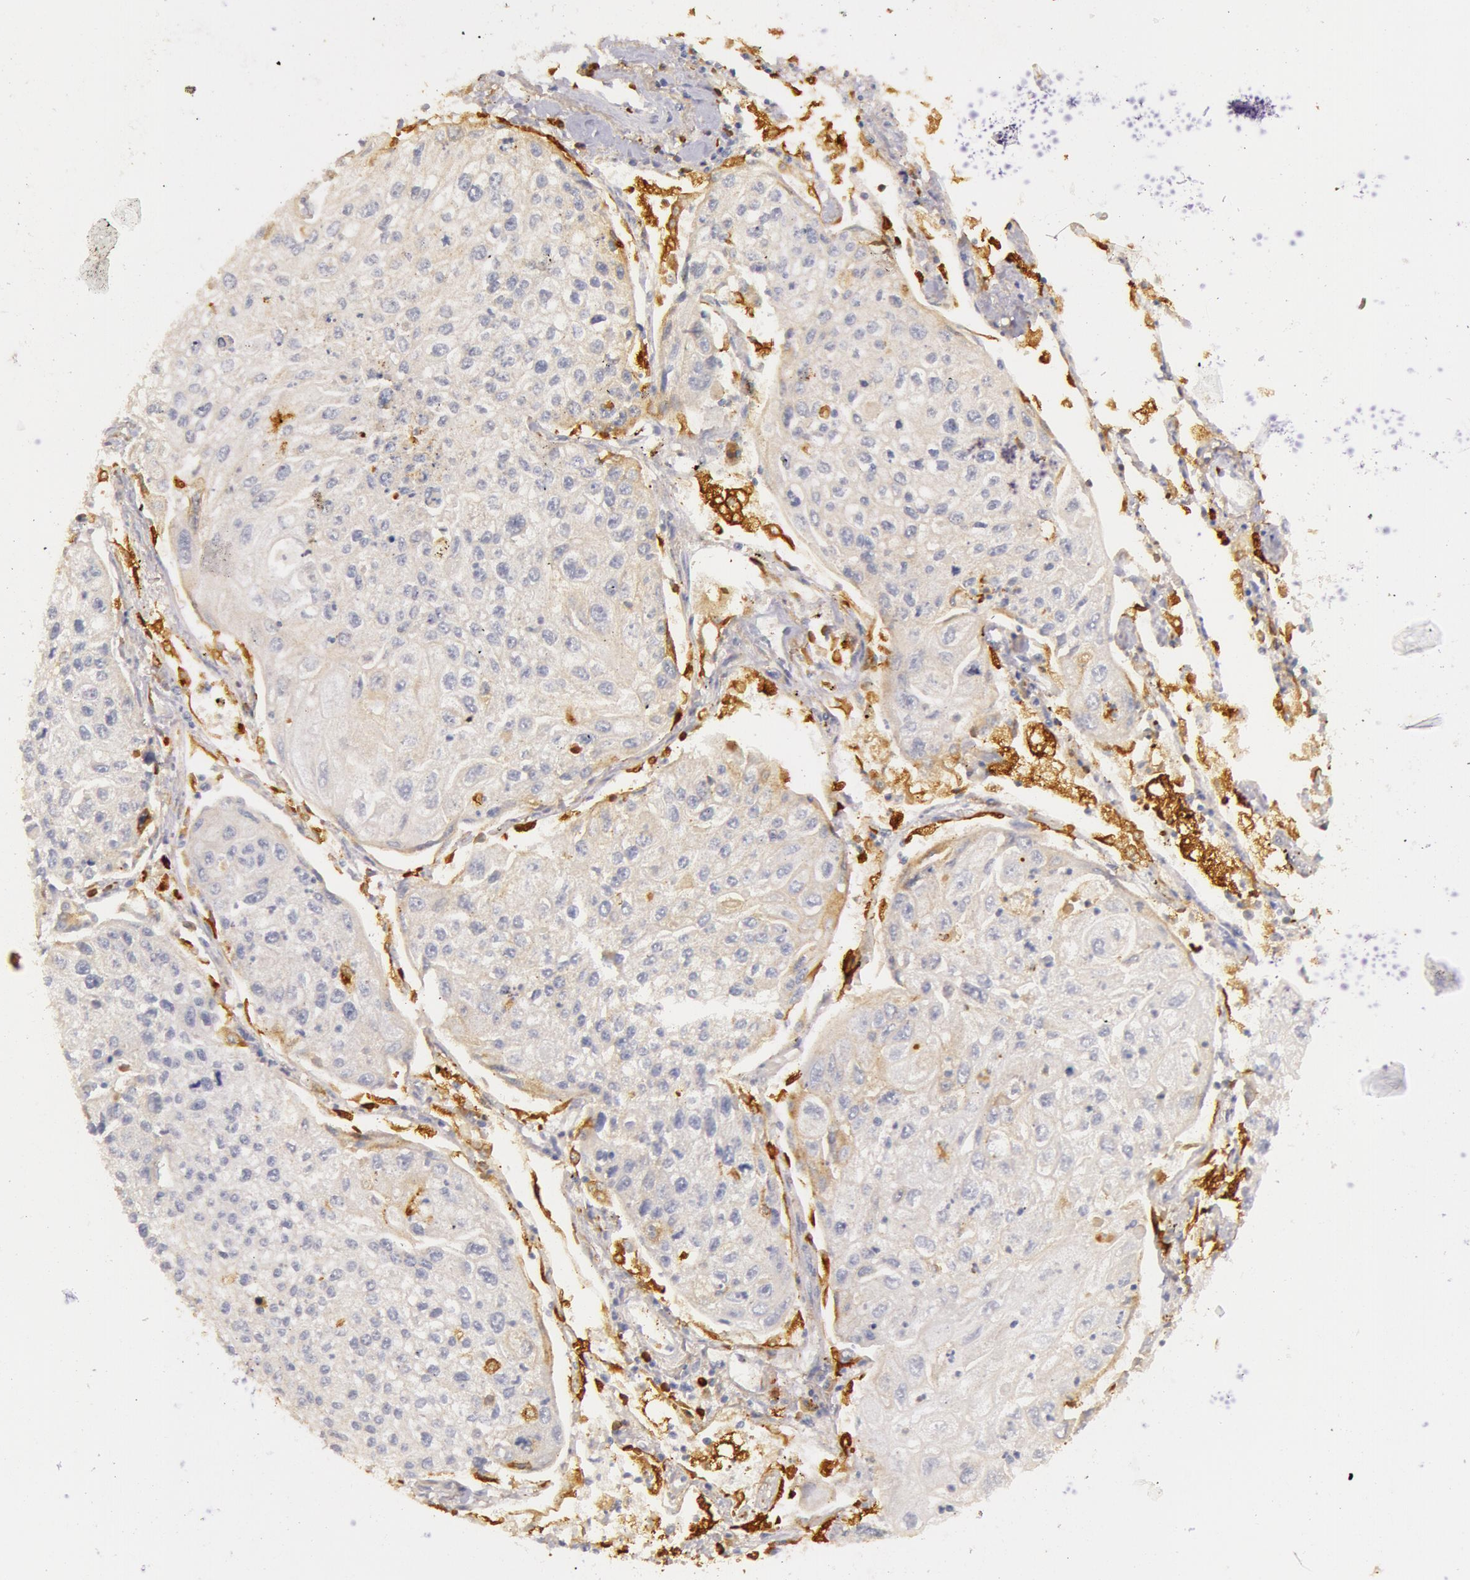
{"staining": {"intensity": "weak", "quantity": "25%-75%", "location": "cytoplasmic/membranous"}, "tissue": "lung cancer", "cell_type": "Tumor cells", "image_type": "cancer", "snomed": [{"axis": "morphology", "description": "Squamous cell carcinoma, NOS"}, {"axis": "topography", "description": "Lung"}], "caption": "High-magnification brightfield microscopy of lung squamous cell carcinoma stained with DAB (brown) and counterstained with hematoxylin (blue). tumor cells exhibit weak cytoplasmic/membranous staining is appreciated in approximately25%-75% of cells.", "gene": "C4BPA", "patient": {"sex": "male", "age": 75}}